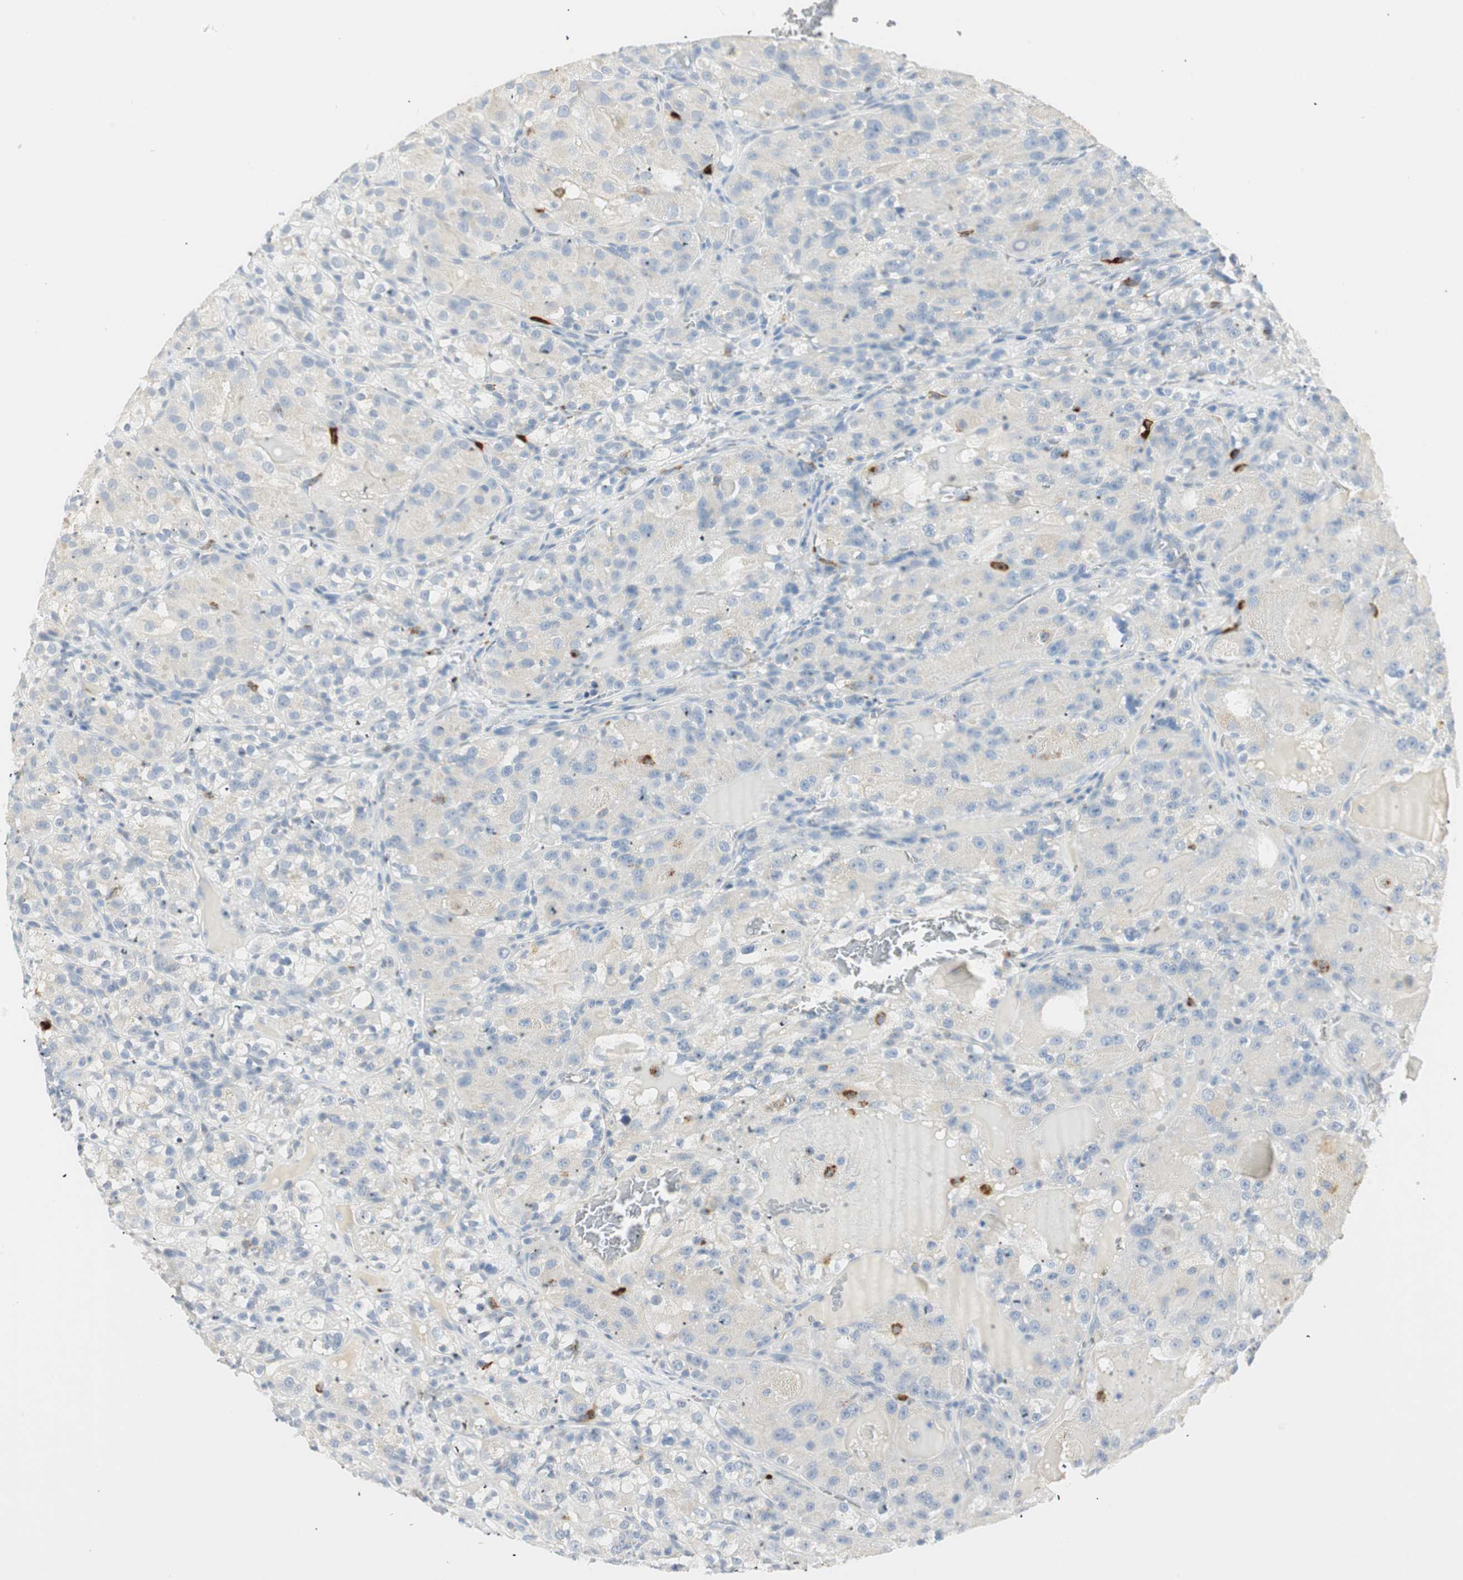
{"staining": {"intensity": "negative", "quantity": "none", "location": "none"}, "tissue": "renal cancer", "cell_type": "Tumor cells", "image_type": "cancer", "snomed": [{"axis": "morphology", "description": "Normal tissue, NOS"}, {"axis": "morphology", "description": "Adenocarcinoma, NOS"}, {"axis": "topography", "description": "Kidney"}], "caption": "Human renal cancer (adenocarcinoma) stained for a protein using IHC reveals no expression in tumor cells.", "gene": "PRTN3", "patient": {"sex": "male", "age": 61}}